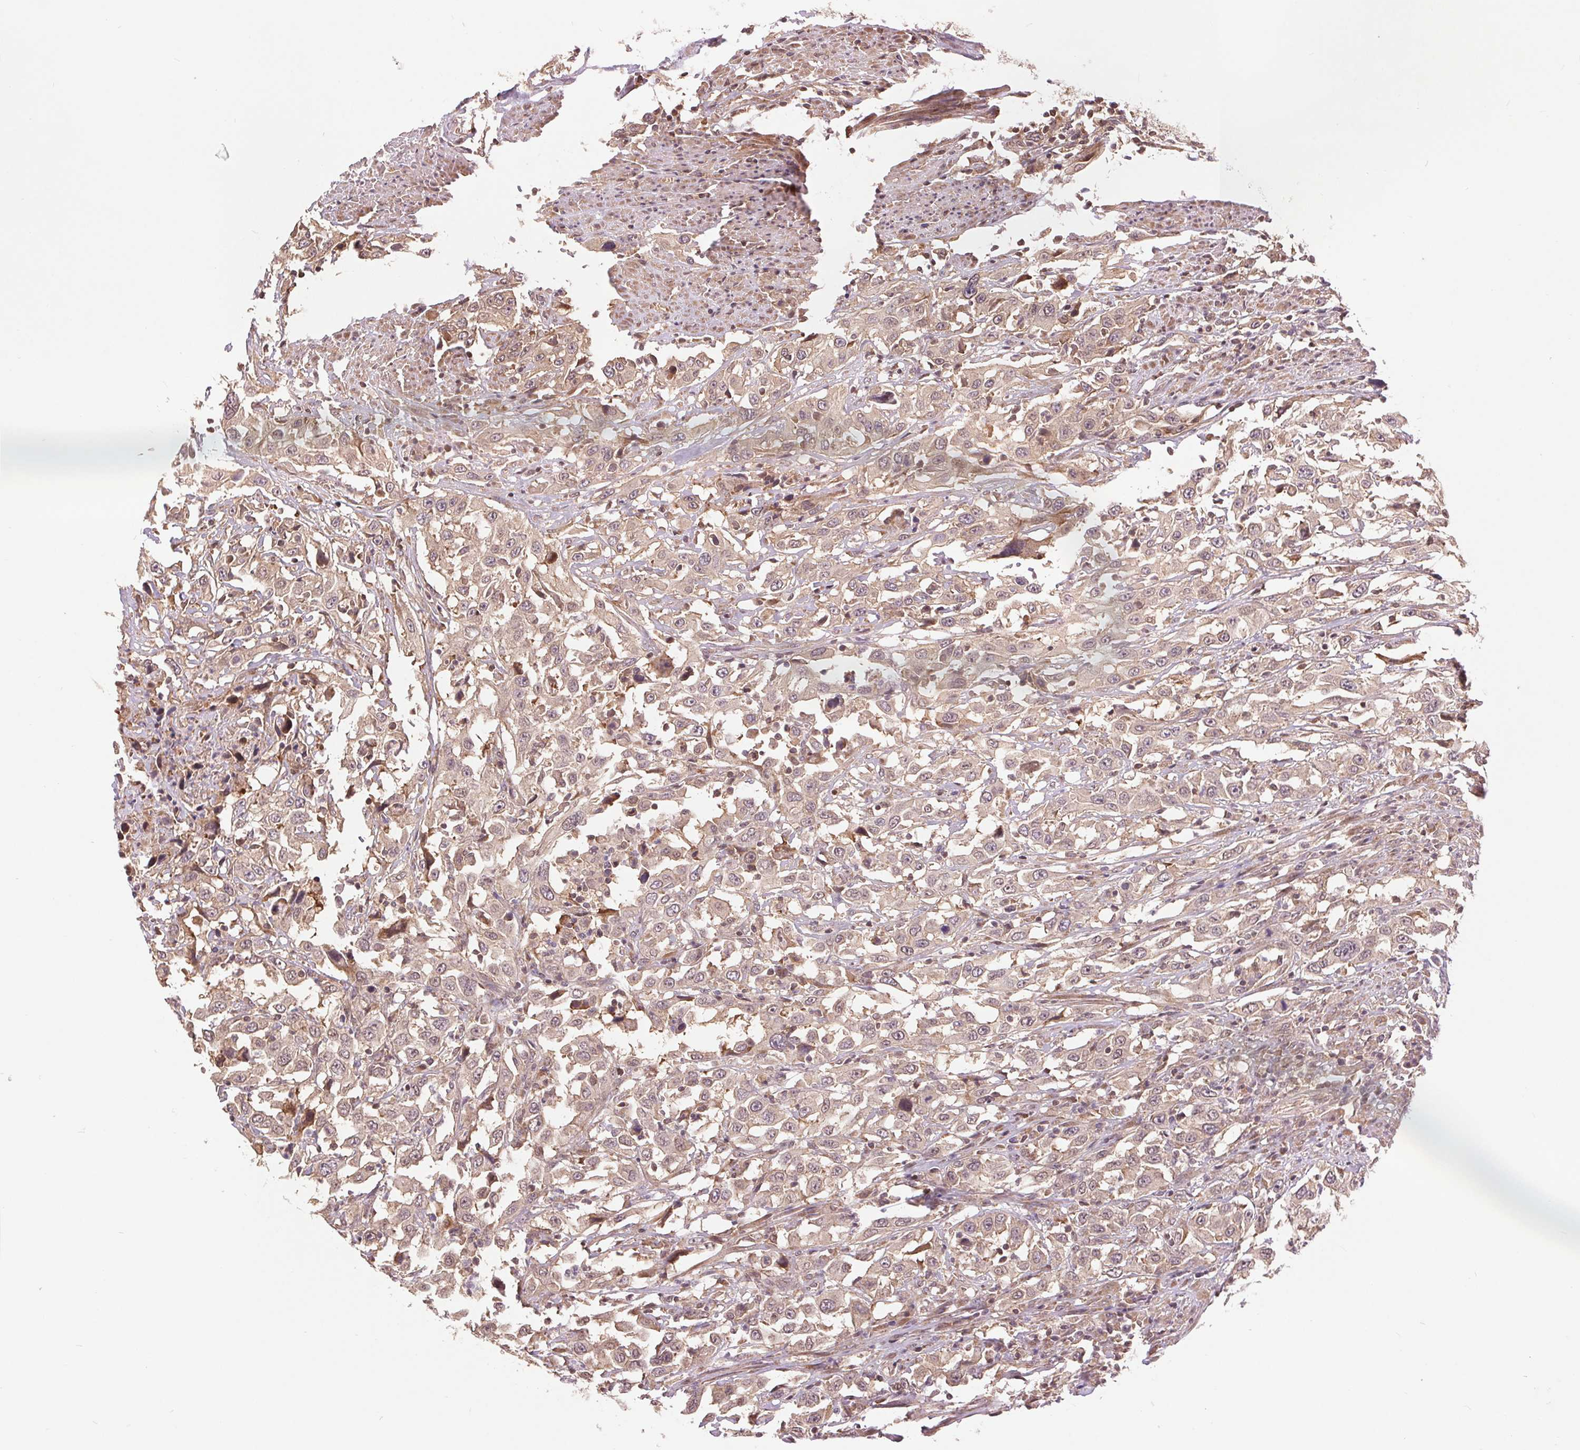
{"staining": {"intensity": "weak", "quantity": ">75%", "location": "cytoplasmic/membranous"}, "tissue": "urothelial cancer", "cell_type": "Tumor cells", "image_type": "cancer", "snomed": [{"axis": "morphology", "description": "Urothelial carcinoma, High grade"}, {"axis": "topography", "description": "Urinary bladder"}], "caption": "Brown immunohistochemical staining in urothelial cancer reveals weak cytoplasmic/membranous expression in about >75% of tumor cells.", "gene": "BTF3L4", "patient": {"sex": "male", "age": 61}}